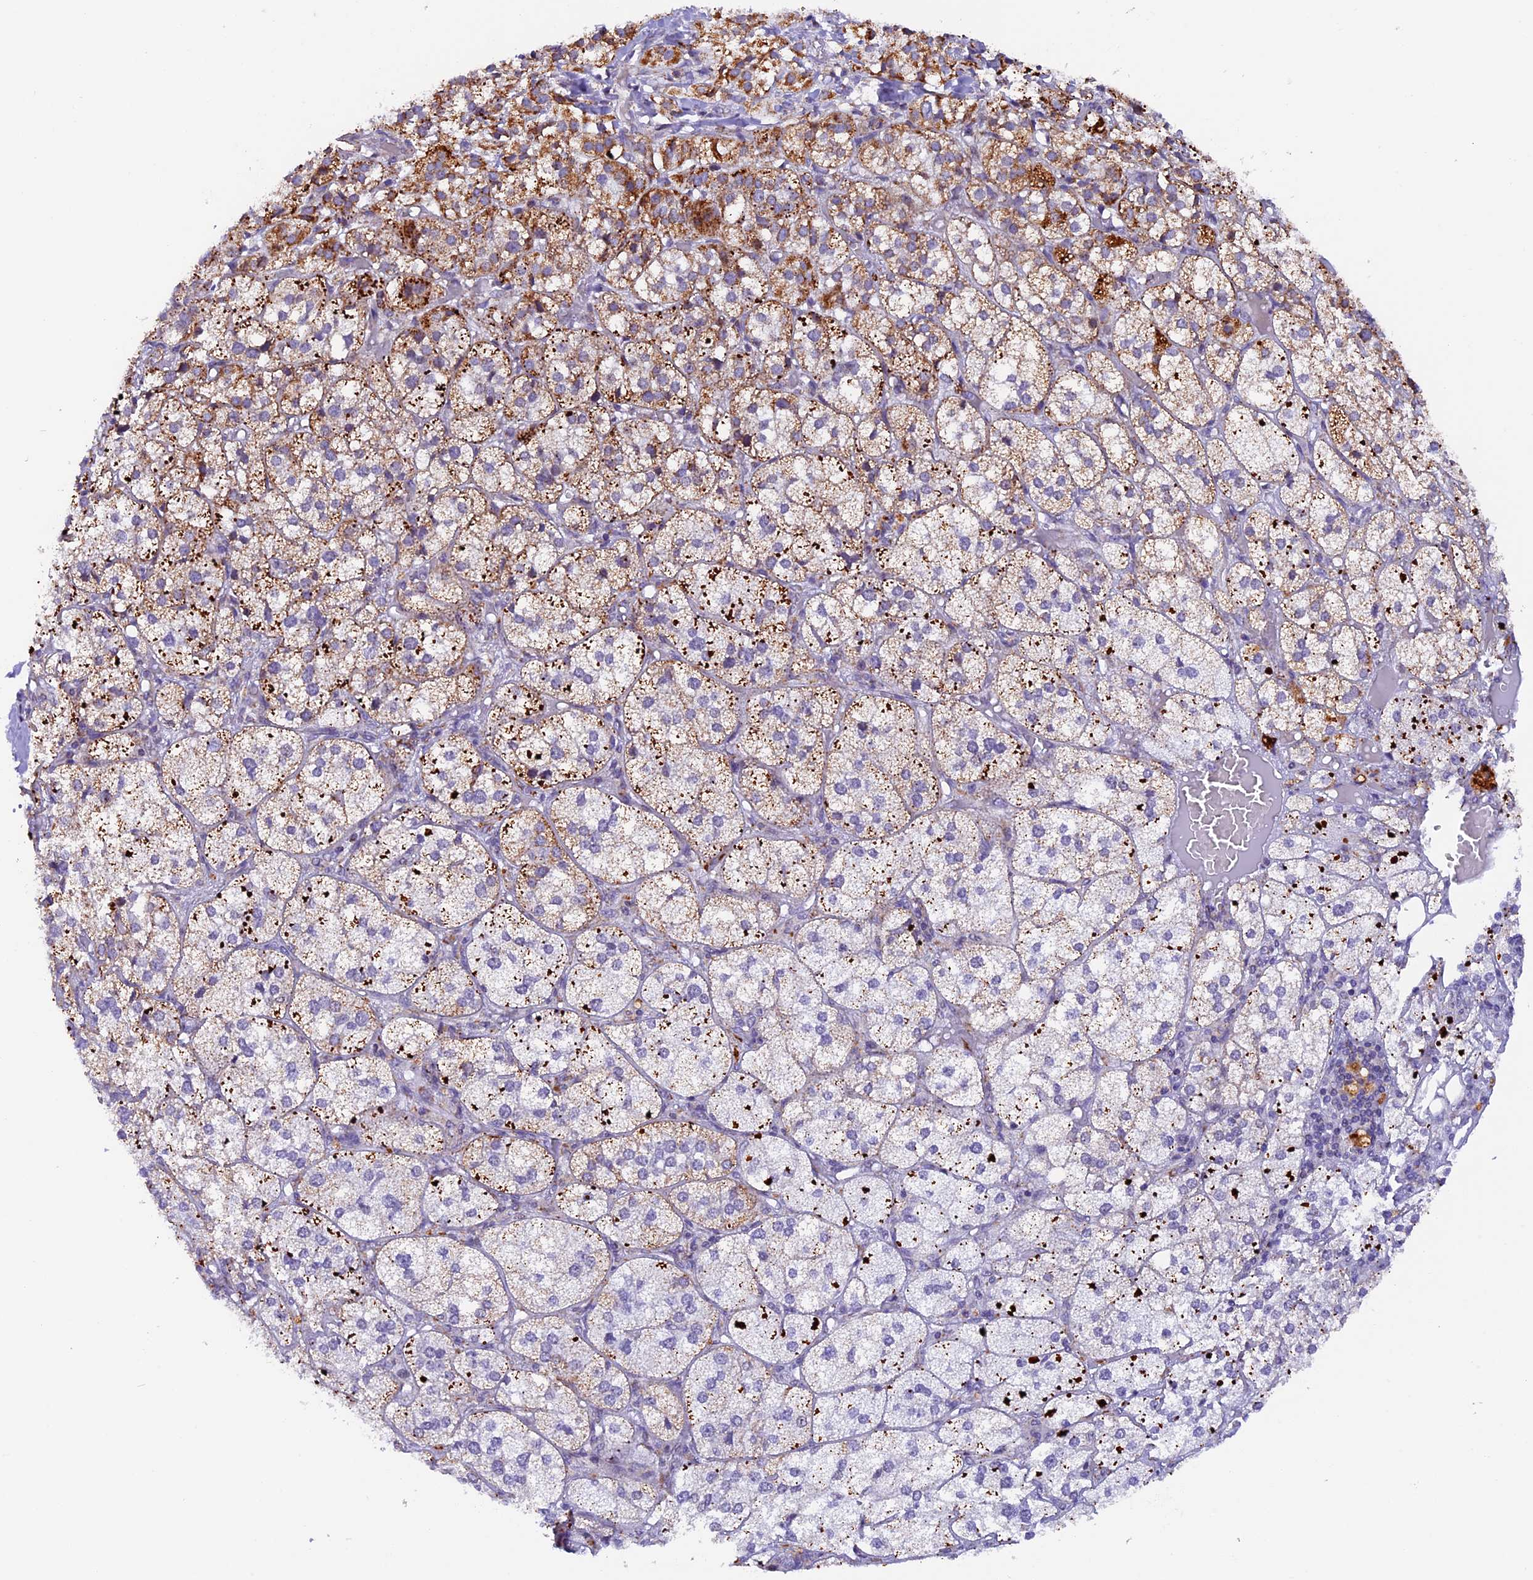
{"staining": {"intensity": "moderate", "quantity": ">75%", "location": "cytoplasmic/membranous"}, "tissue": "adrenal gland", "cell_type": "Glandular cells", "image_type": "normal", "snomed": [{"axis": "morphology", "description": "Normal tissue, NOS"}, {"axis": "topography", "description": "Adrenal gland"}], "caption": "Immunohistochemical staining of benign adrenal gland demonstrates medium levels of moderate cytoplasmic/membranous expression in approximately >75% of glandular cells. (Stains: DAB in brown, nuclei in blue, Microscopy: brightfield microscopy at high magnification).", "gene": "TFAM", "patient": {"sex": "female", "age": 61}}